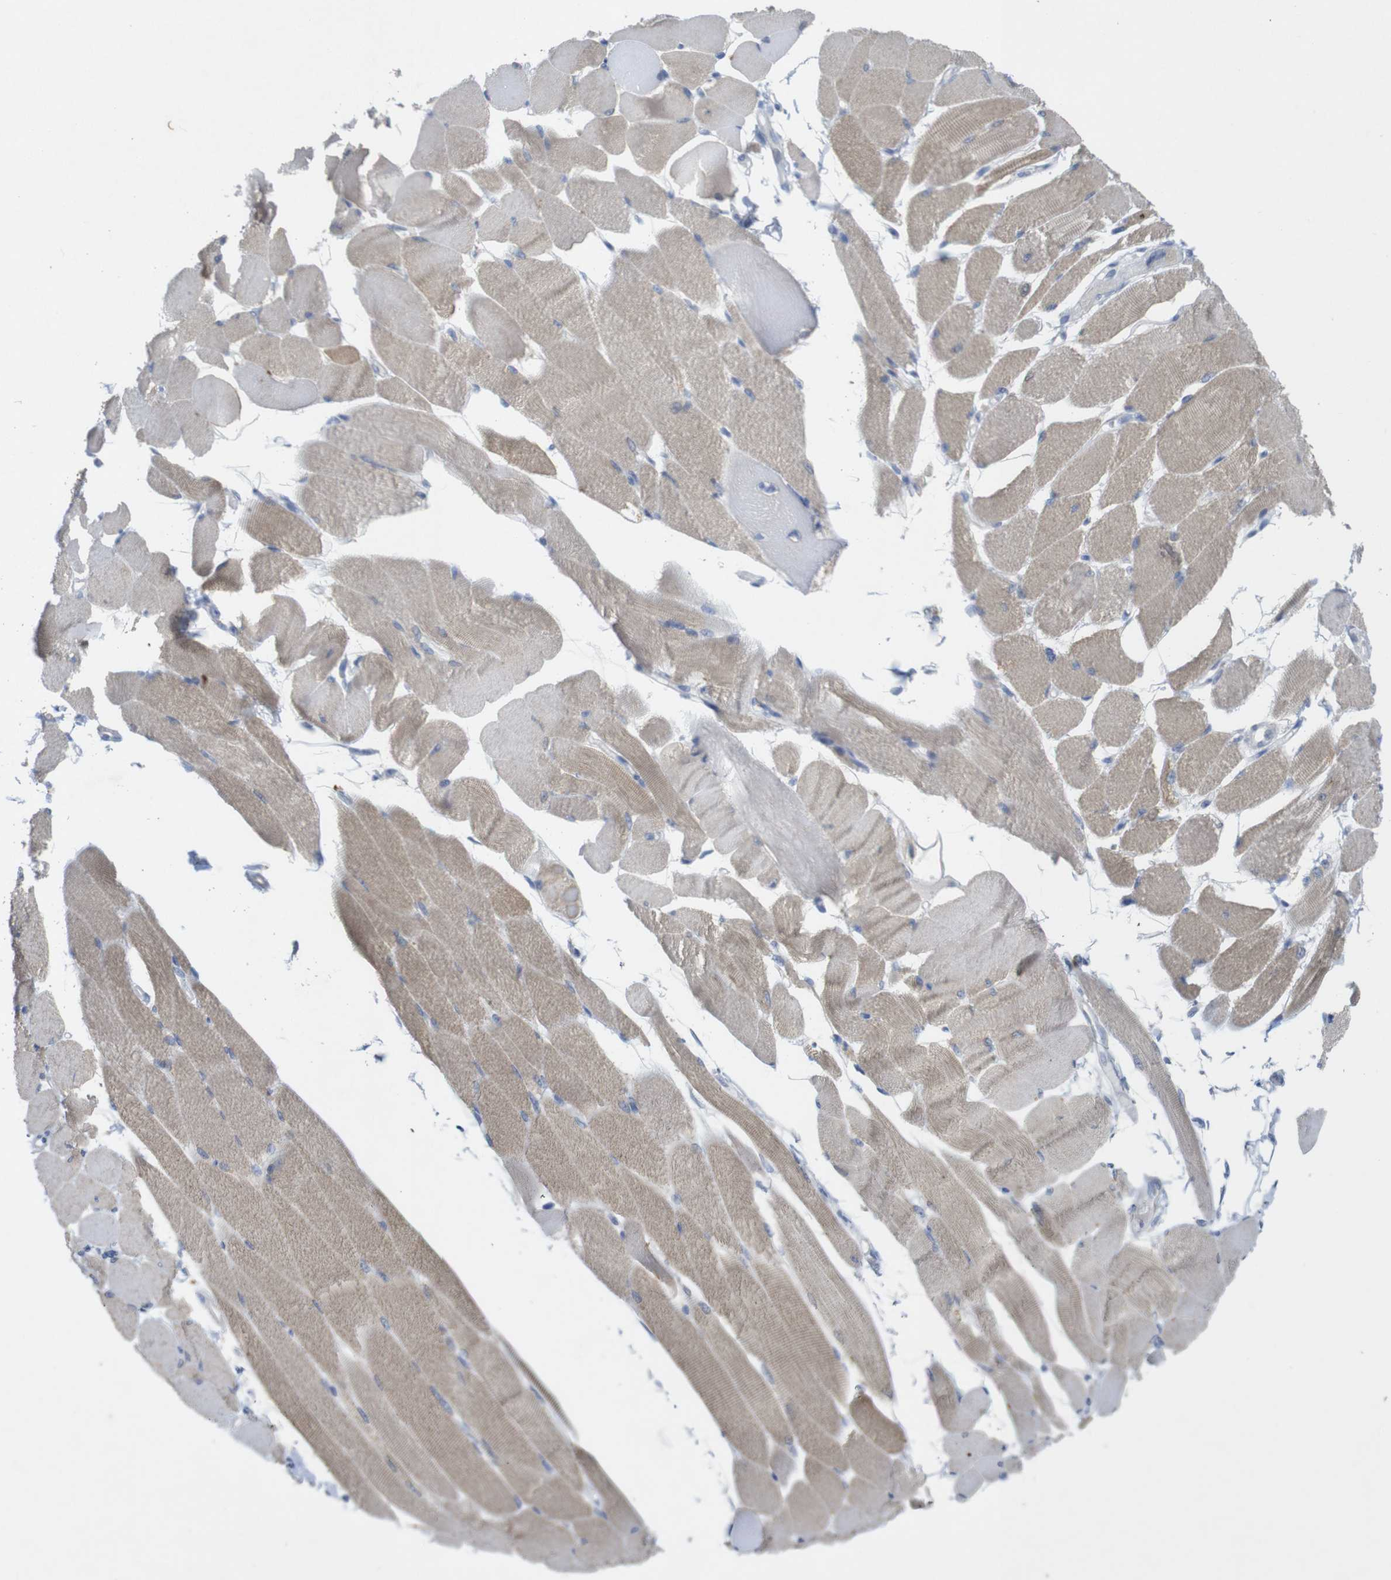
{"staining": {"intensity": "weak", "quantity": ">75%", "location": "cytoplasmic/membranous"}, "tissue": "skeletal muscle", "cell_type": "Myocytes", "image_type": "normal", "snomed": [{"axis": "morphology", "description": "Normal tissue, NOS"}, {"axis": "topography", "description": "Skeletal muscle"}, {"axis": "topography", "description": "Peripheral nerve tissue"}], "caption": "Immunohistochemistry photomicrograph of unremarkable skeletal muscle: skeletal muscle stained using IHC exhibits low levels of weak protein expression localized specifically in the cytoplasmic/membranous of myocytes, appearing as a cytoplasmic/membranous brown color.", "gene": "BCAR3", "patient": {"sex": "female", "age": 84}}